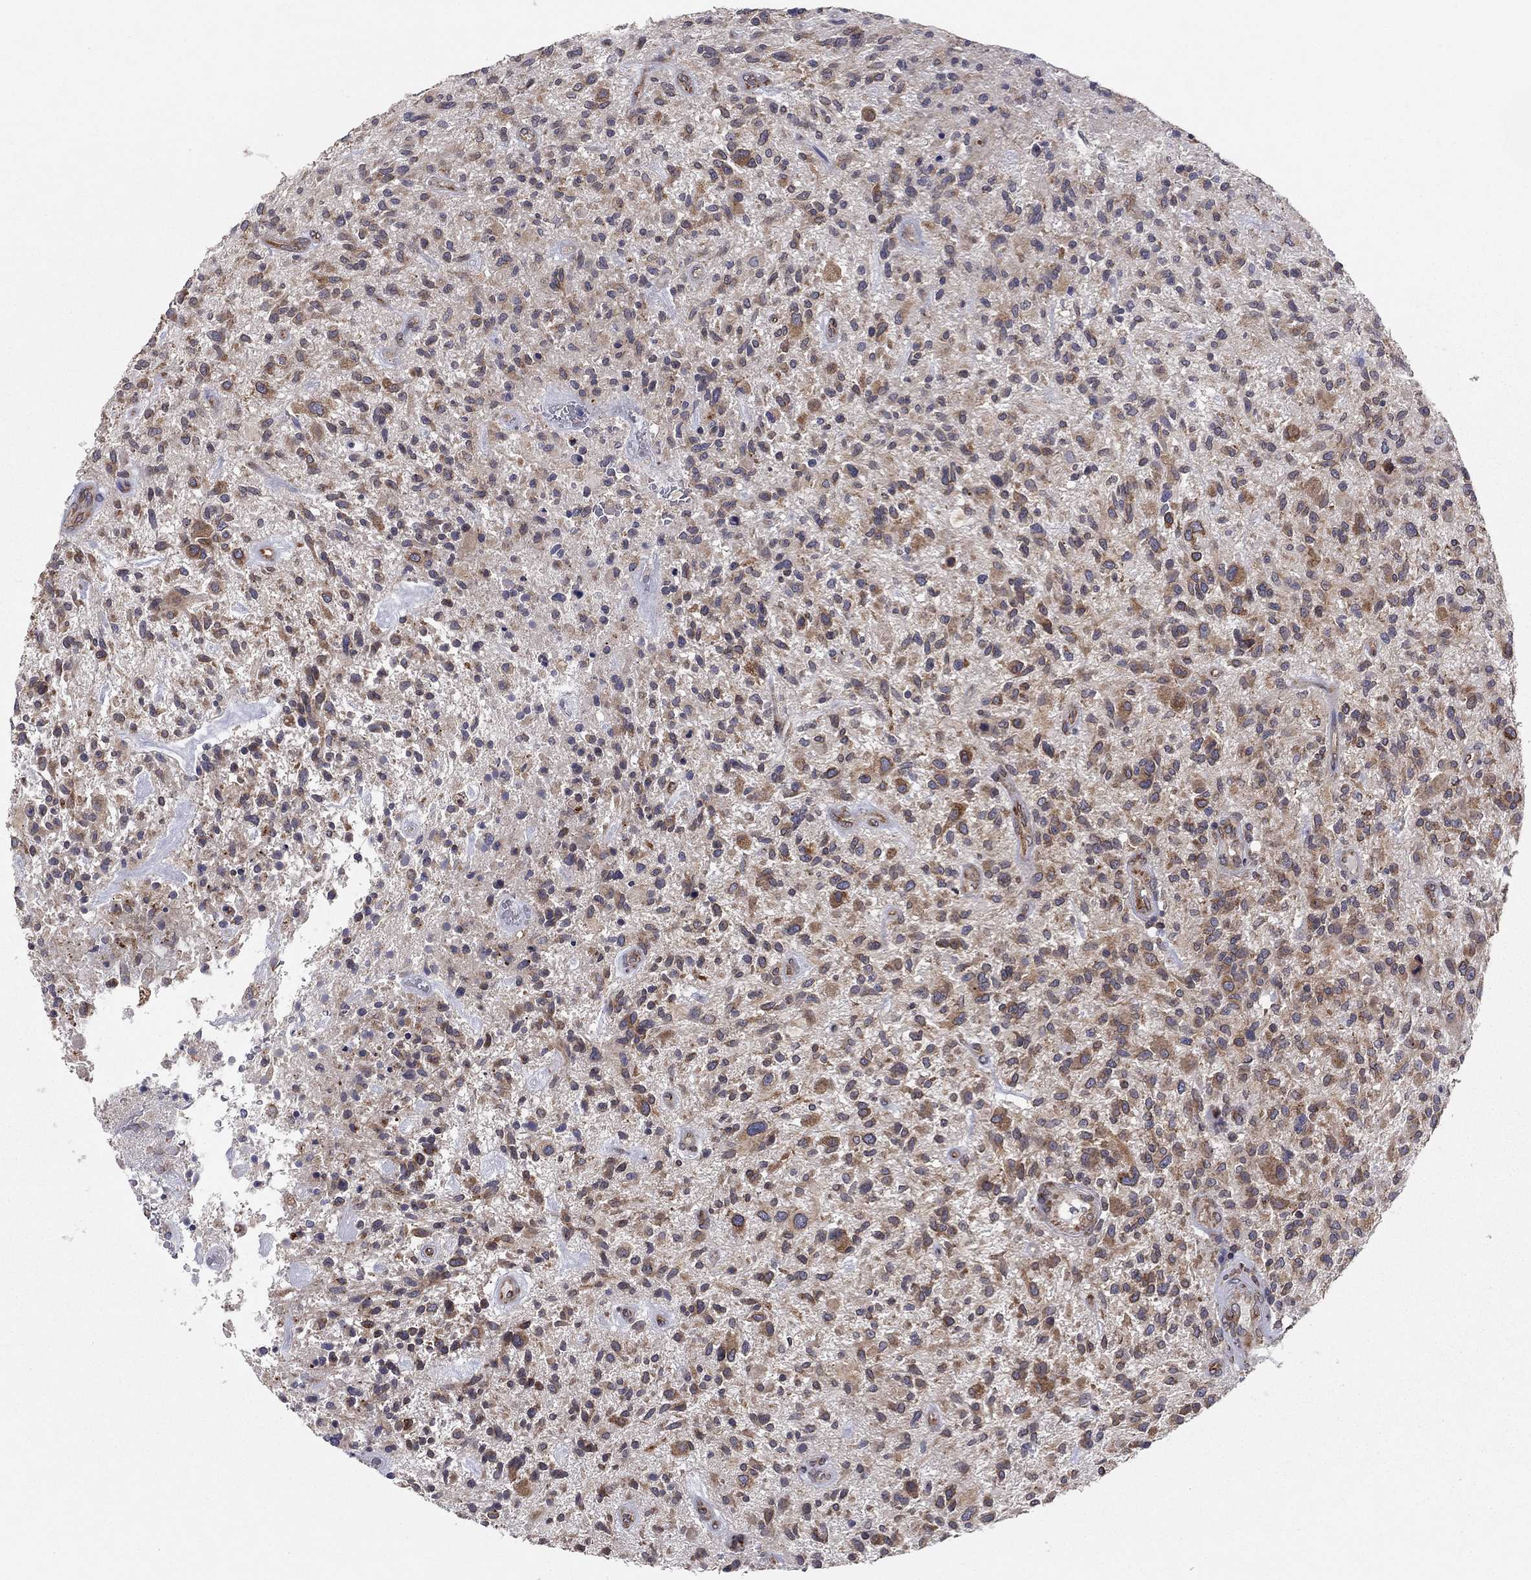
{"staining": {"intensity": "moderate", "quantity": ">75%", "location": "cytoplasmic/membranous"}, "tissue": "glioma", "cell_type": "Tumor cells", "image_type": "cancer", "snomed": [{"axis": "morphology", "description": "Glioma, malignant, High grade"}, {"axis": "topography", "description": "Brain"}], "caption": "High-magnification brightfield microscopy of glioma stained with DAB (3,3'-diaminobenzidine) (brown) and counterstained with hematoxylin (blue). tumor cells exhibit moderate cytoplasmic/membranous staining is appreciated in approximately>75% of cells.", "gene": "YIF1A", "patient": {"sex": "male", "age": 47}}